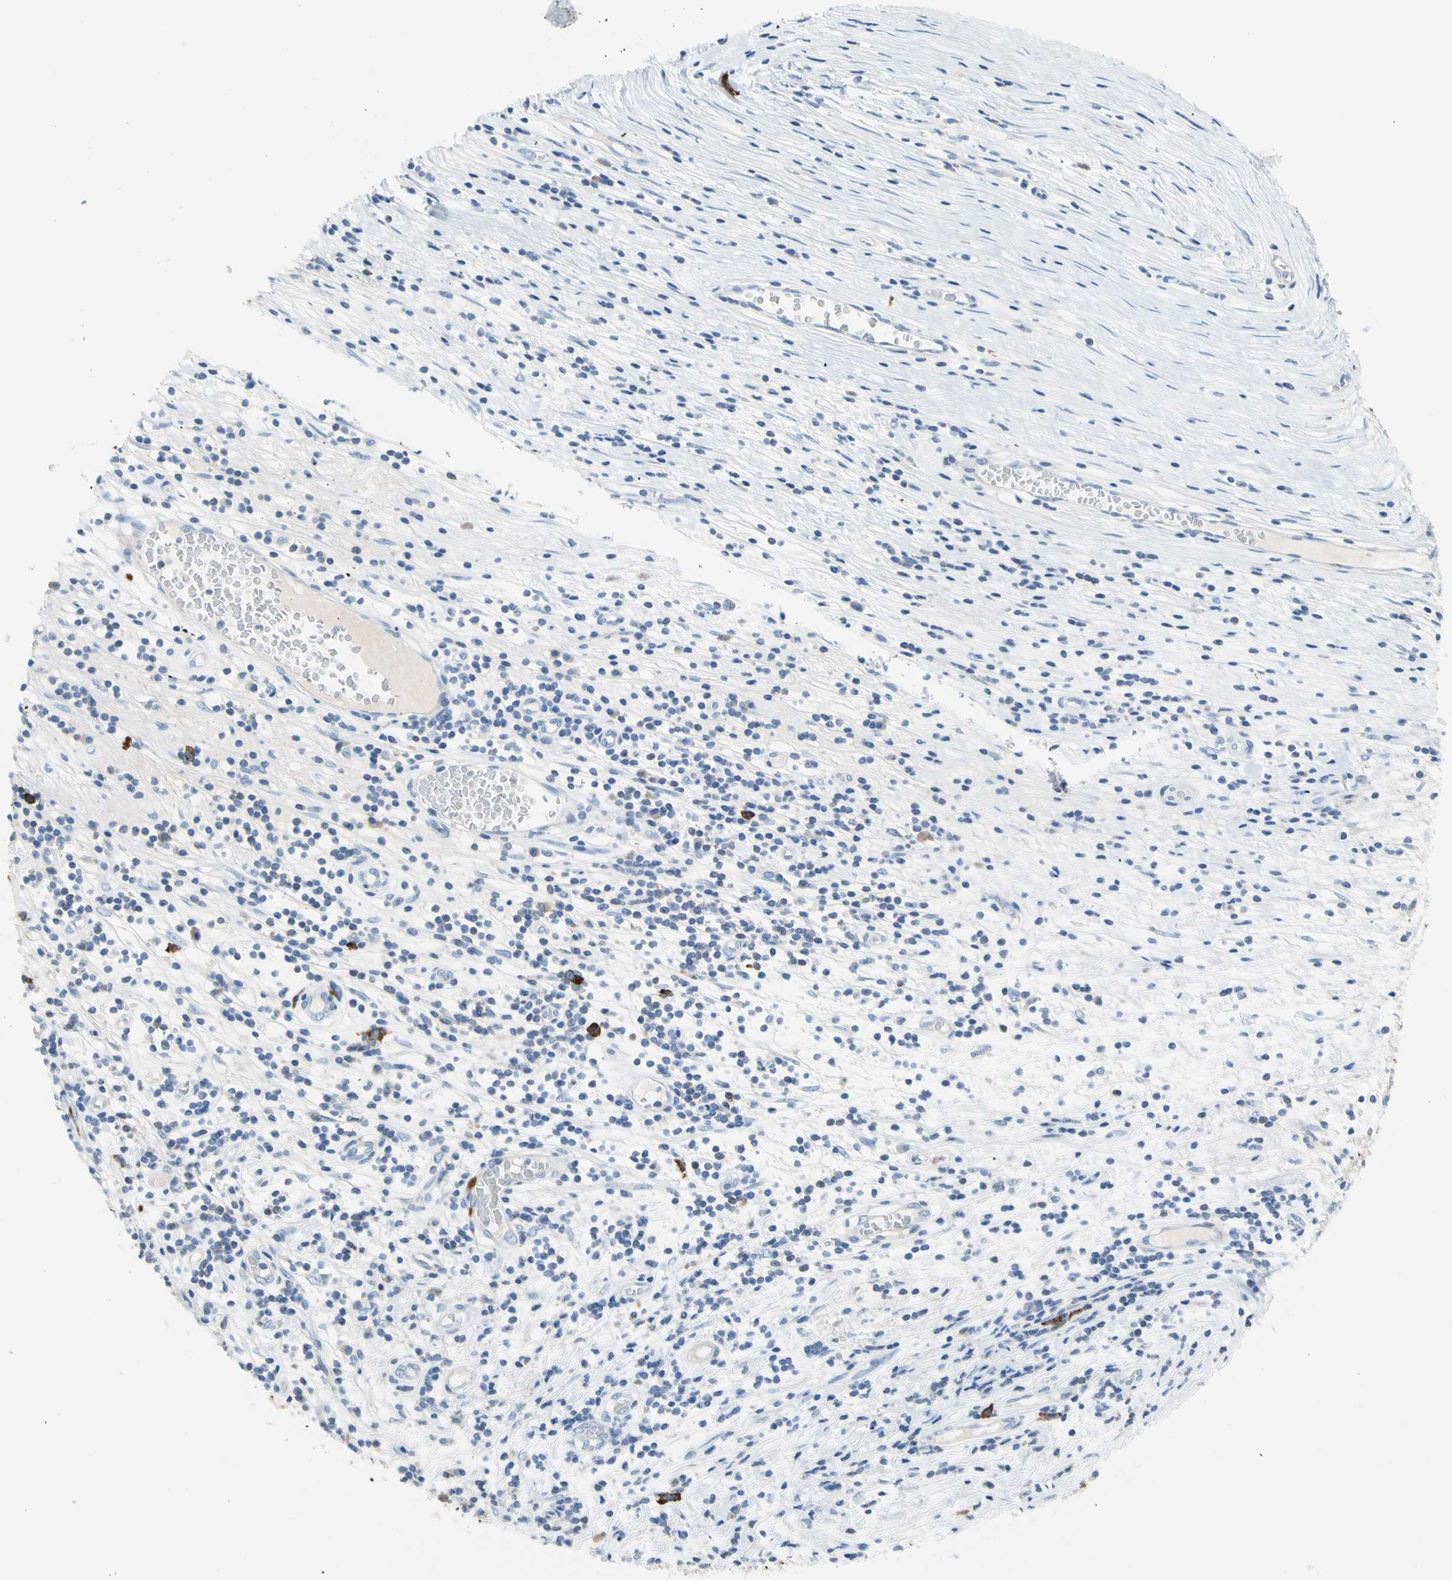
{"staining": {"intensity": "negative", "quantity": "none", "location": "none"}, "tissue": "testis cancer", "cell_type": "Tumor cells", "image_type": "cancer", "snomed": [{"axis": "morphology", "description": "Seminoma, NOS"}, {"axis": "topography", "description": "Testis"}], "caption": "Human testis cancer stained for a protein using IHC demonstrates no staining in tumor cells.", "gene": "TACC3", "patient": {"sex": "male", "age": 65}}